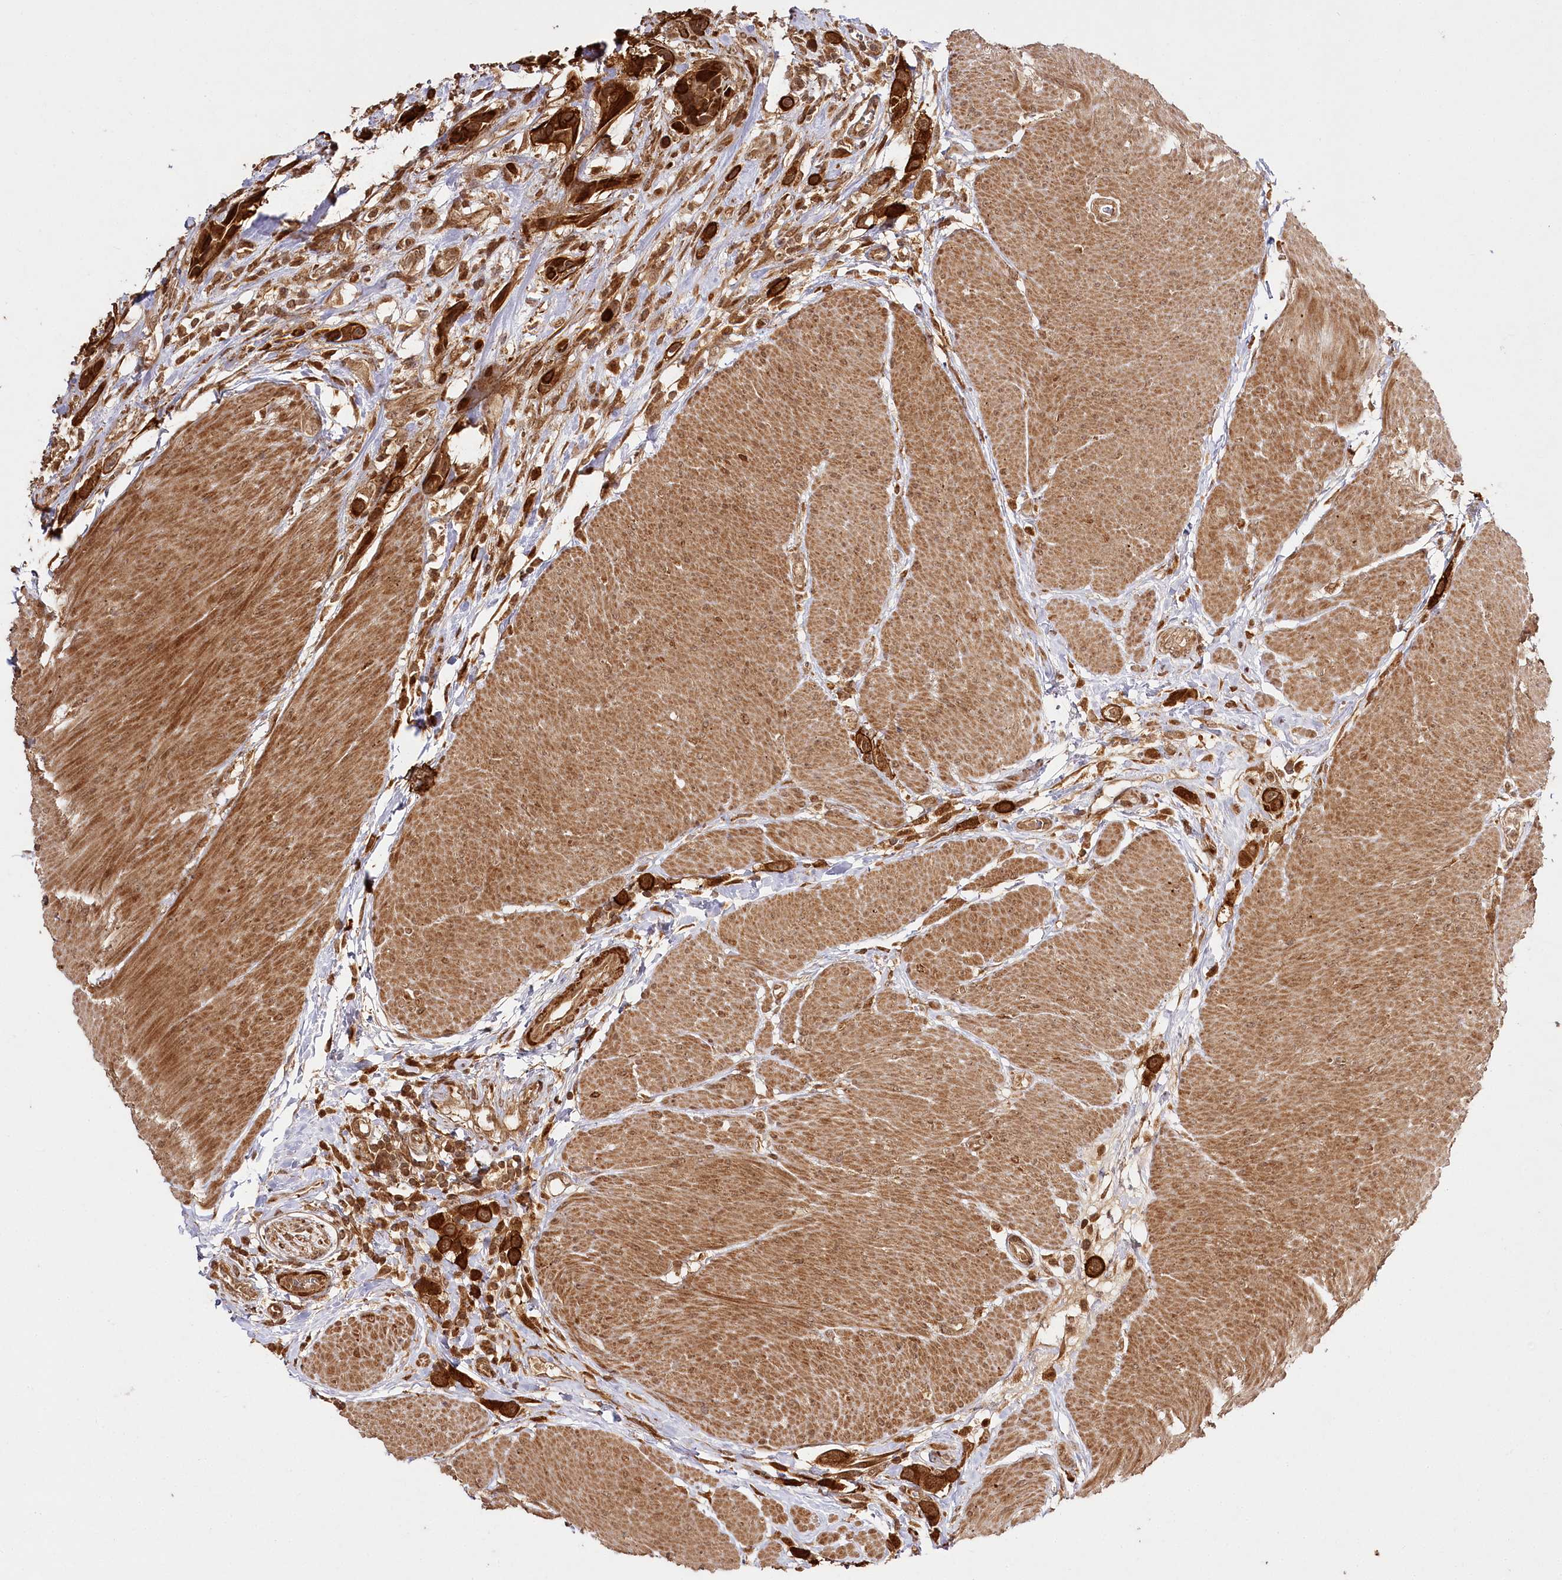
{"staining": {"intensity": "strong", "quantity": ">75%", "location": "cytoplasmic/membranous,nuclear"}, "tissue": "urothelial cancer", "cell_type": "Tumor cells", "image_type": "cancer", "snomed": [{"axis": "morphology", "description": "Urothelial carcinoma, High grade"}, {"axis": "topography", "description": "Urinary bladder"}], "caption": "Urothelial cancer tissue shows strong cytoplasmic/membranous and nuclear staining in approximately >75% of tumor cells, visualized by immunohistochemistry.", "gene": "ULK2", "patient": {"sex": "male", "age": 50}}